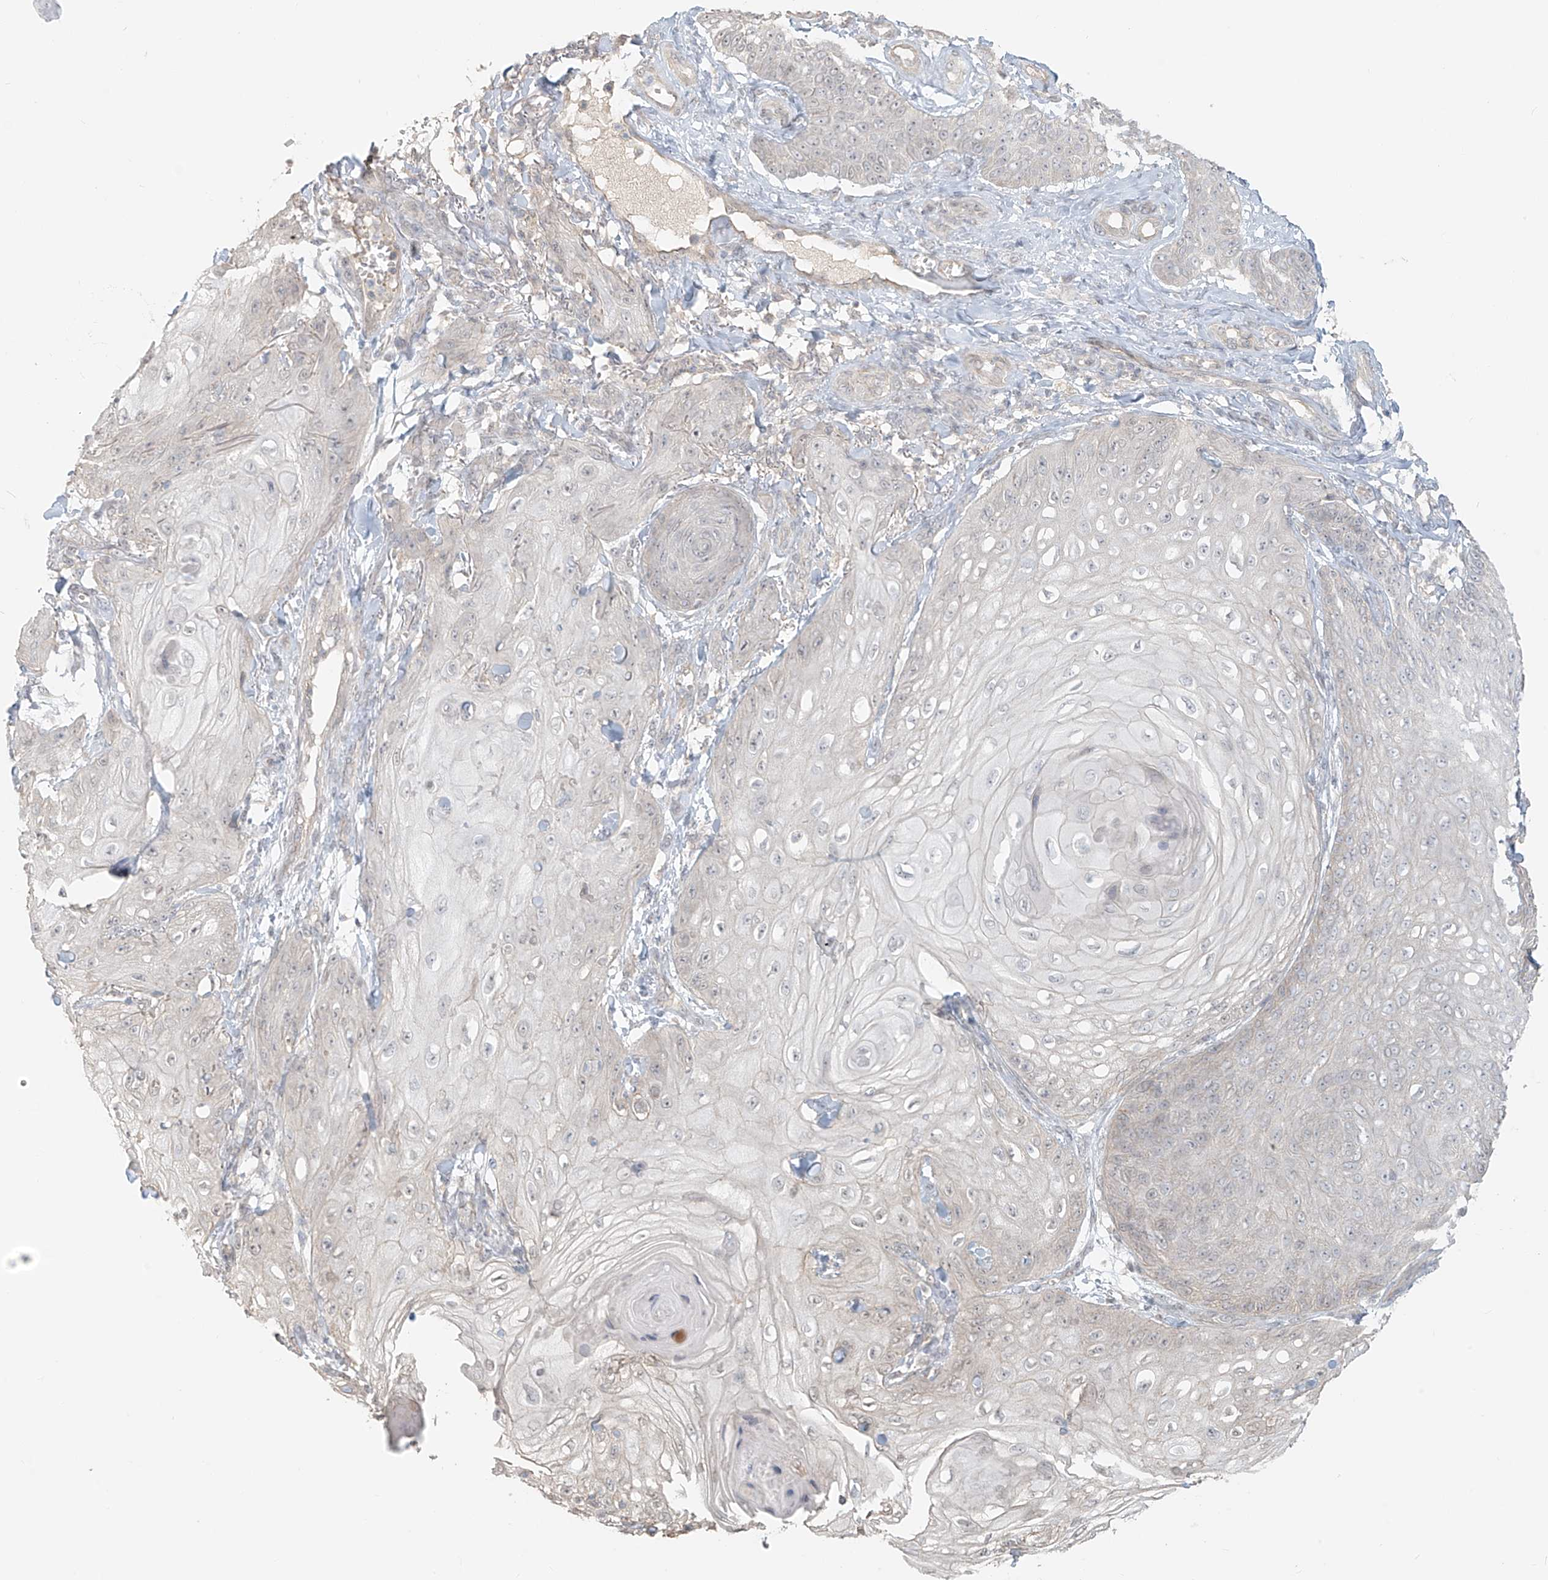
{"staining": {"intensity": "negative", "quantity": "none", "location": "none"}, "tissue": "skin cancer", "cell_type": "Tumor cells", "image_type": "cancer", "snomed": [{"axis": "morphology", "description": "Squamous cell carcinoma, NOS"}, {"axis": "topography", "description": "Skin"}], "caption": "High magnification brightfield microscopy of skin cancer (squamous cell carcinoma) stained with DAB (3,3'-diaminobenzidine) (brown) and counterstained with hematoxylin (blue): tumor cells show no significant positivity.", "gene": "ABCD1", "patient": {"sex": "male", "age": 74}}